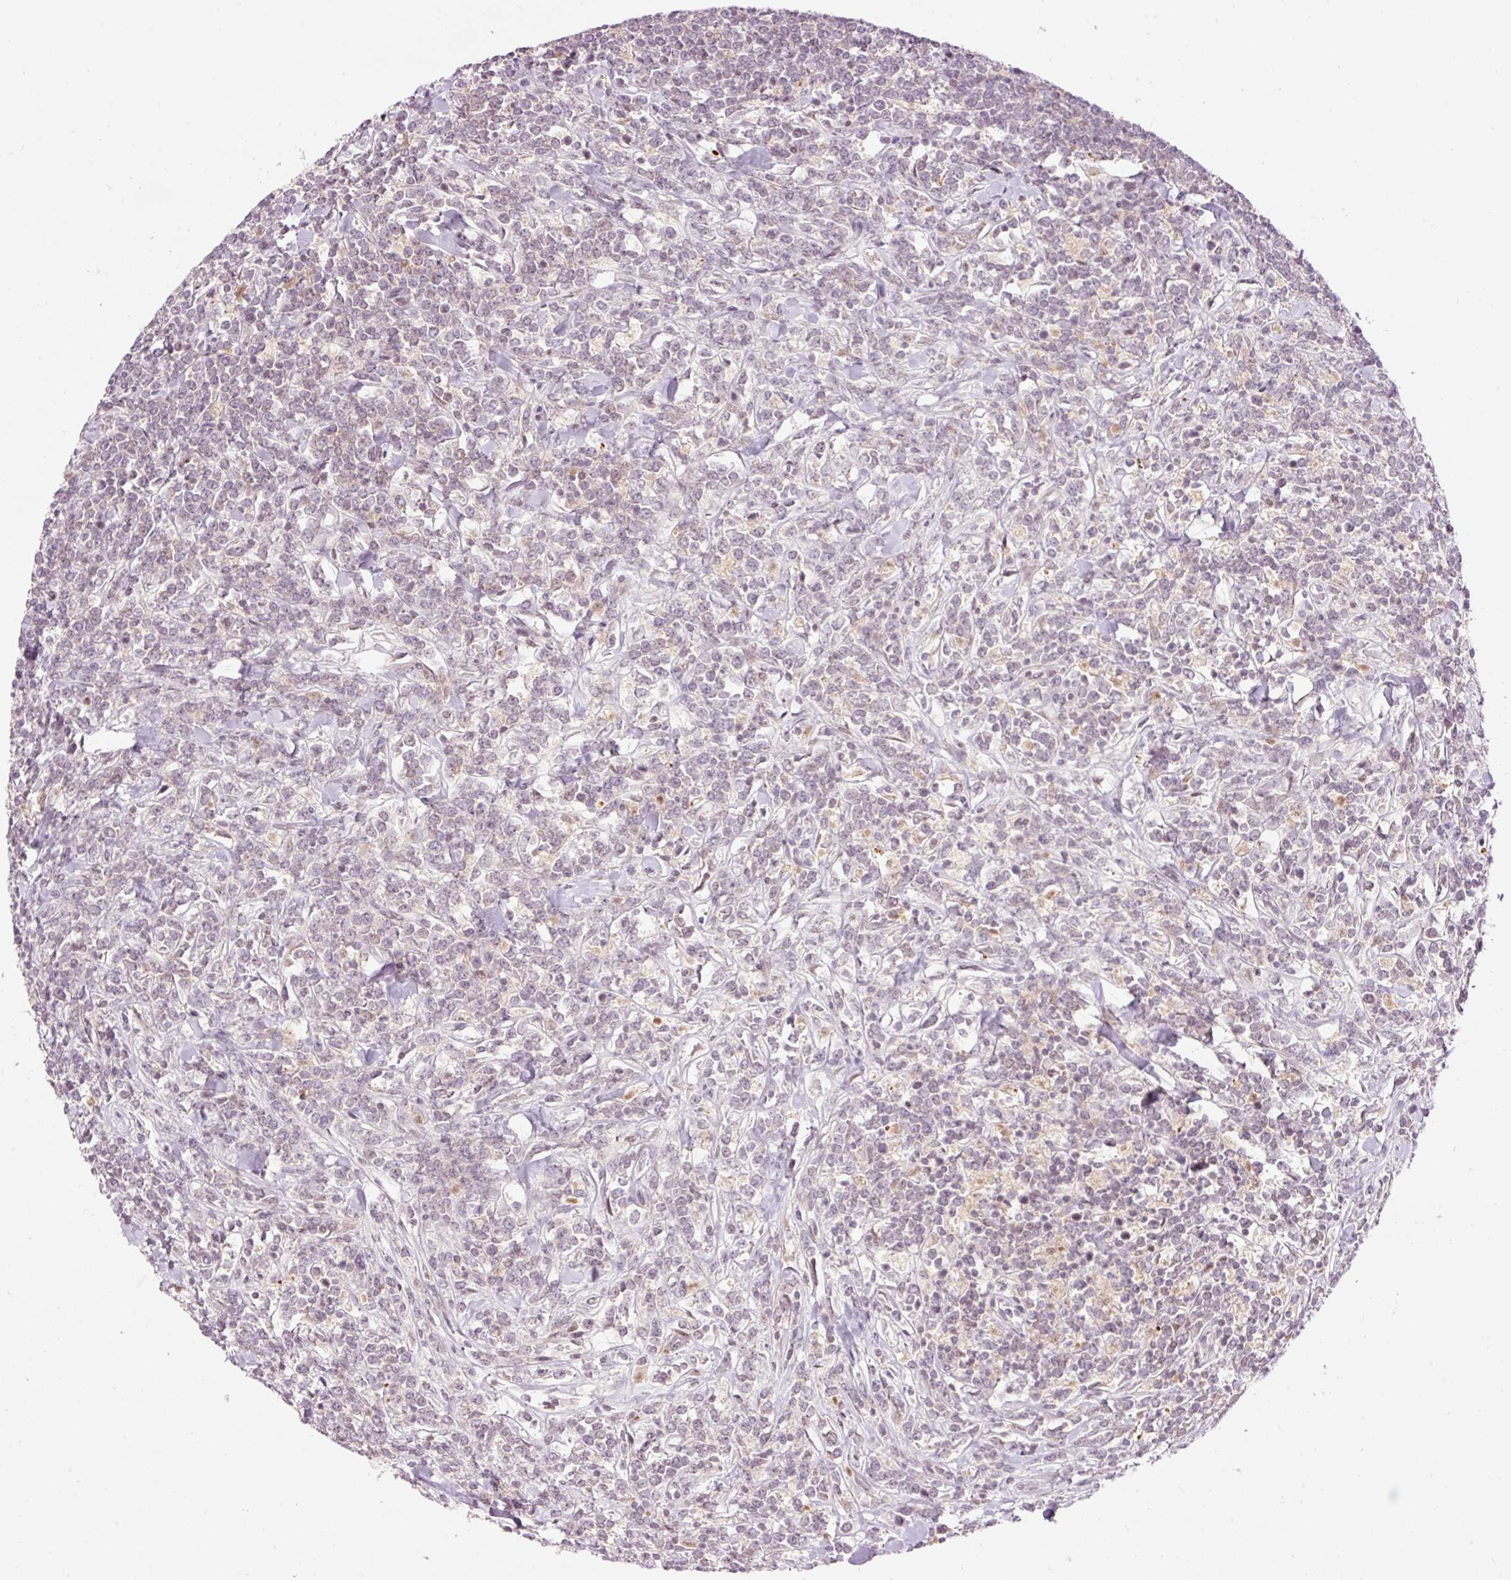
{"staining": {"intensity": "negative", "quantity": "none", "location": "none"}, "tissue": "lymphoma", "cell_type": "Tumor cells", "image_type": "cancer", "snomed": [{"axis": "morphology", "description": "Malignant lymphoma, non-Hodgkin's type, High grade"}, {"axis": "topography", "description": "Small intestine"}, {"axis": "topography", "description": "Colon"}], "caption": "A histopathology image of human high-grade malignant lymphoma, non-Hodgkin's type is negative for staining in tumor cells. (Stains: DAB immunohistochemistry with hematoxylin counter stain, Microscopy: brightfield microscopy at high magnification).", "gene": "ABHD11", "patient": {"sex": "male", "age": 8}}